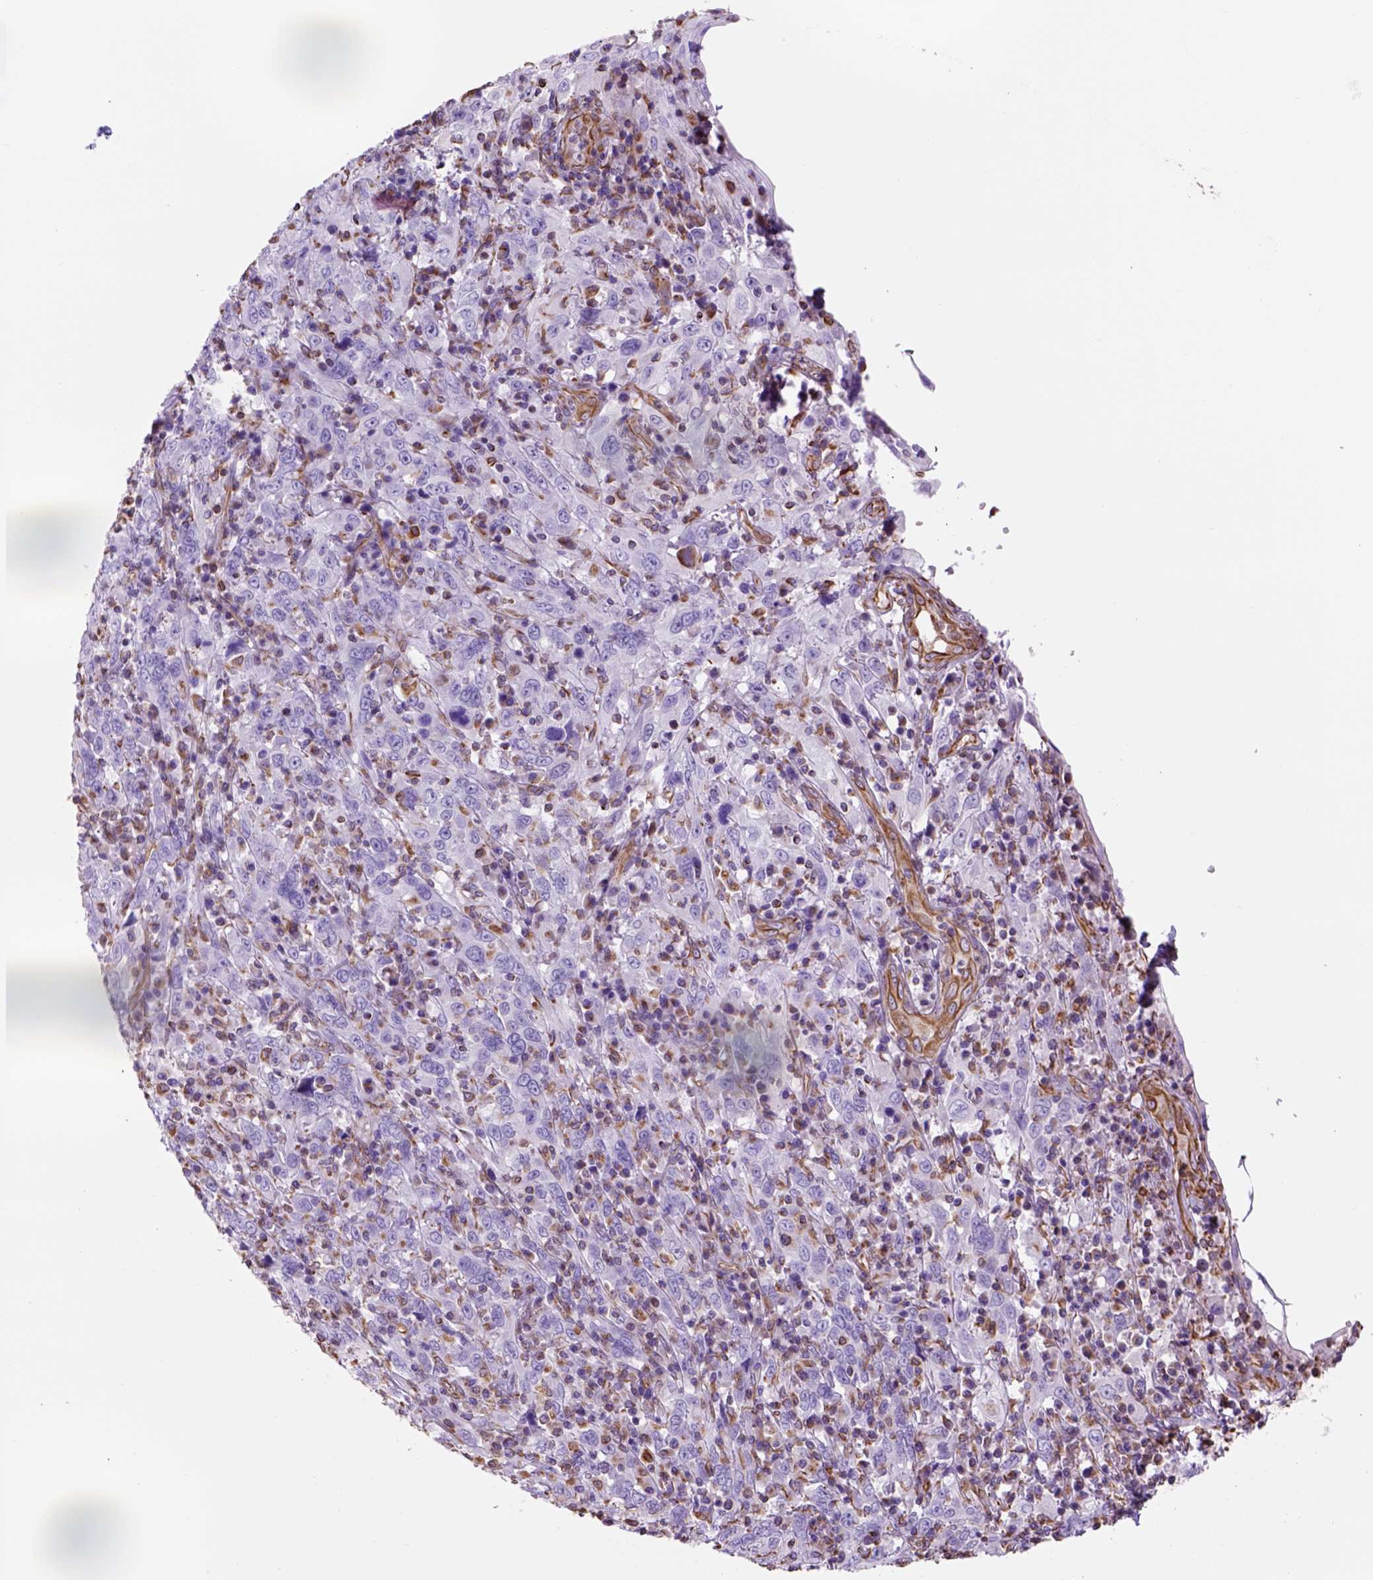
{"staining": {"intensity": "negative", "quantity": "none", "location": "none"}, "tissue": "cervical cancer", "cell_type": "Tumor cells", "image_type": "cancer", "snomed": [{"axis": "morphology", "description": "Squamous cell carcinoma, NOS"}, {"axis": "topography", "description": "Cervix"}], "caption": "Immunohistochemistry image of cervical cancer stained for a protein (brown), which displays no positivity in tumor cells.", "gene": "ZZZ3", "patient": {"sex": "female", "age": 46}}